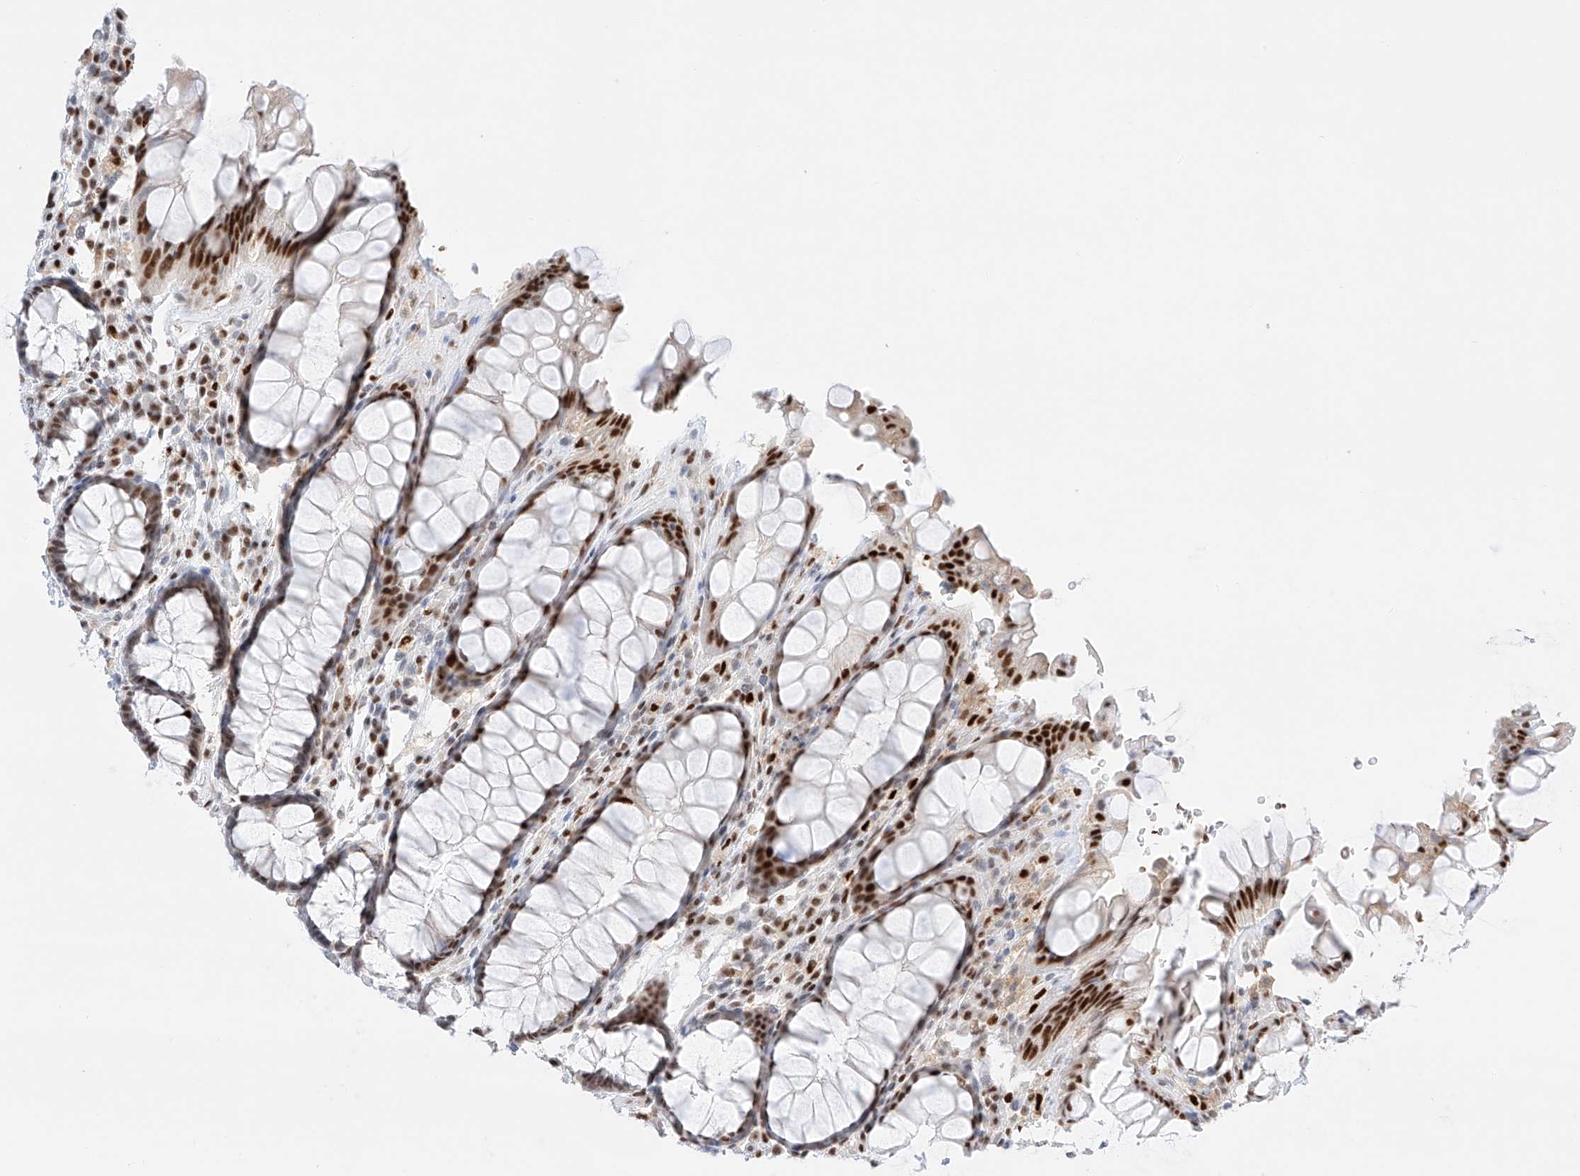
{"staining": {"intensity": "strong", "quantity": "25%-75%", "location": "nuclear"}, "tissue": "rectum", "cell_type": "Glandular cells", "image_type": "normal", "snomed": [{"axis": "morphology", "description": "Normal tissue, NOS"}, {"axis": "topography", "description": "Rectum"}], "caption": "Immunohistochemistry staining of benign rectum, which shows high levels of strong nuclear expression in about 25%-75% of glandular cells indicating strong nuclear protein positivity. The staining was performed using DAB (brown) for protein detection and nuclei were counterstained in hematoxylin (blue).", "gene": "APIP", "patient": {"sex": "male", "age": 64}}